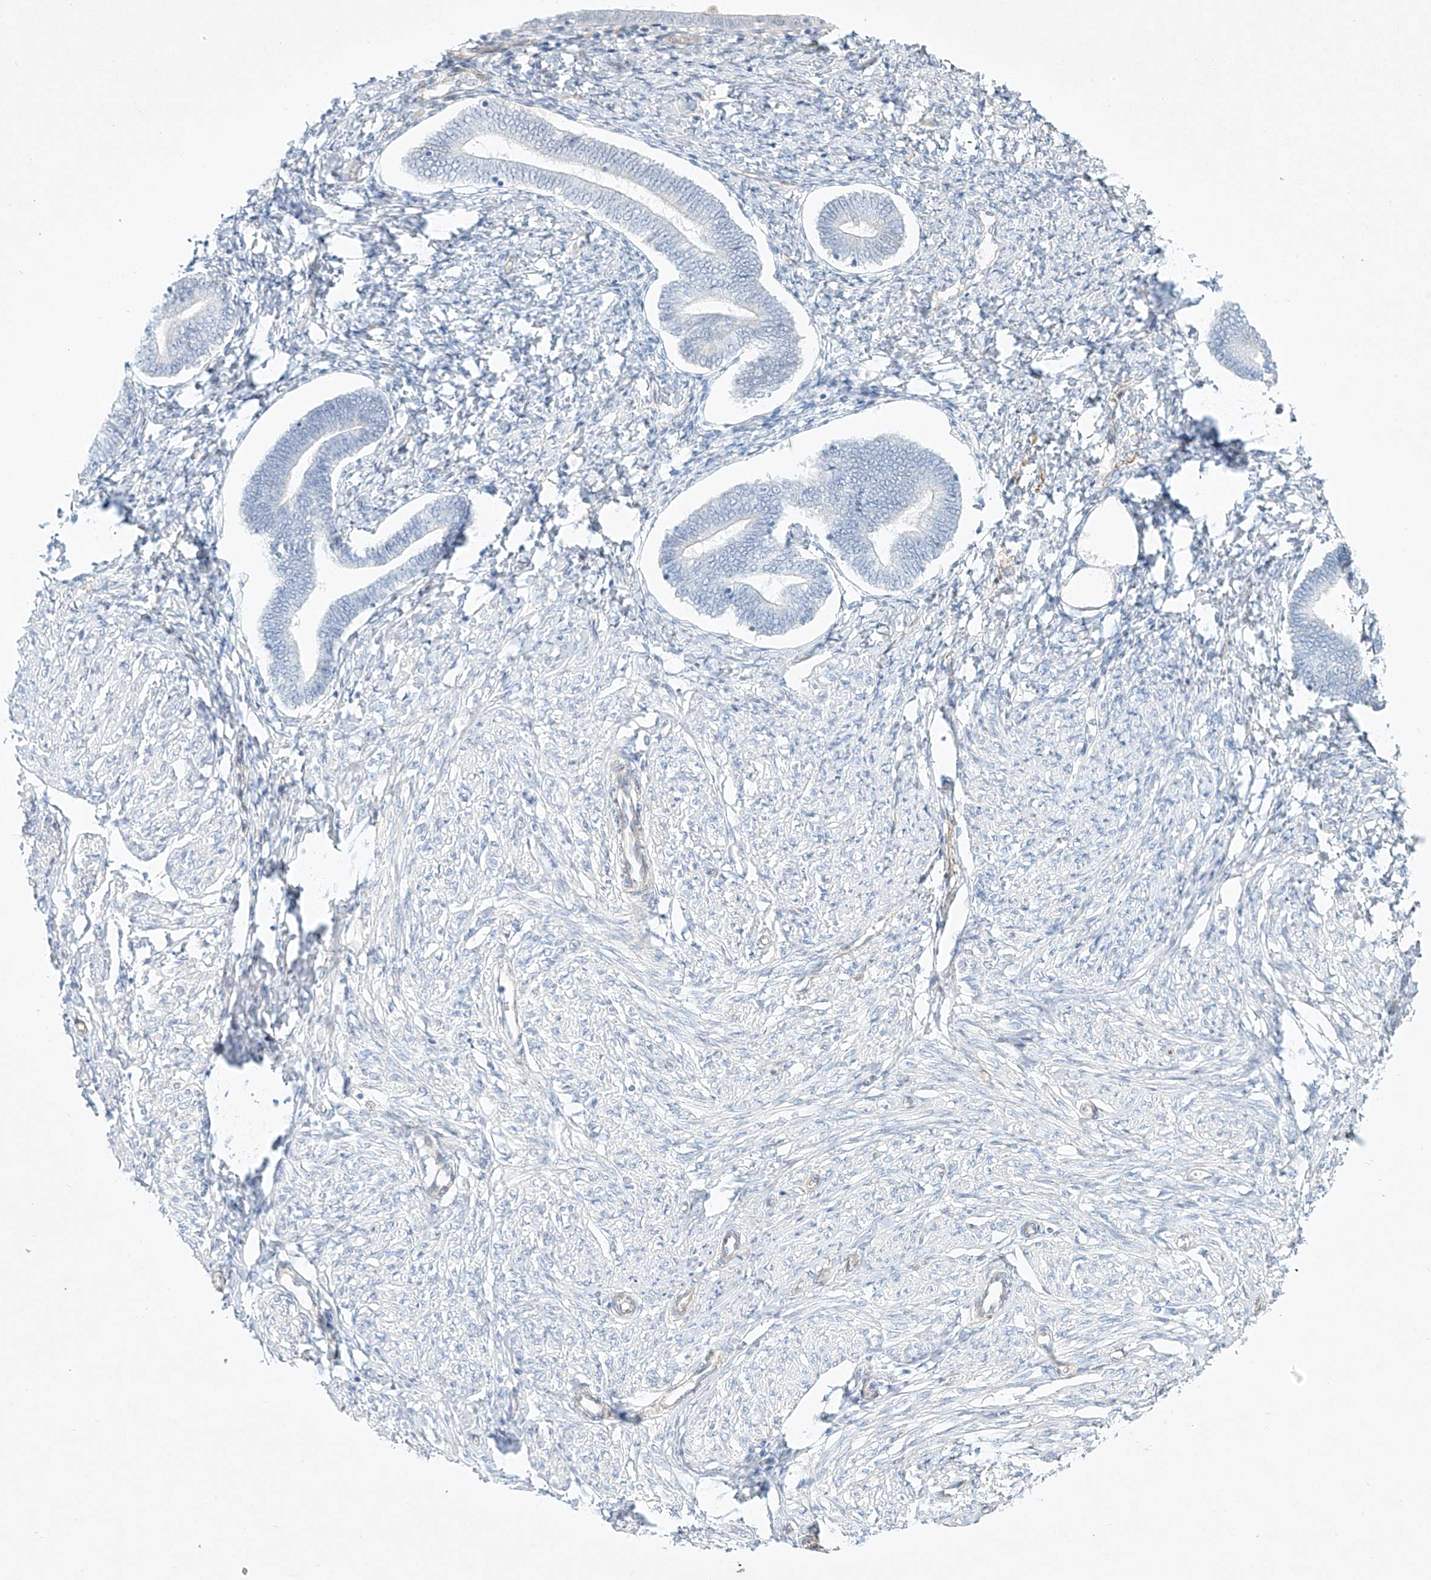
{"staining": {"intensity": "negative", "quantity": "none", "location": "none"}, "tissue": "endometrium", "cell_type": "Cells in endometrial stroma", "image_type": "normal", "snomed": [{"axis": "morphology", "description": "Normal tissue, NOS"}, {"axis": "topography", "description": "Endometrium"}], "caption": "This is an immunohistochemistry (IHC) image of benign human endometrium. There is no expression in cells in endometrial stroma.", "gene": "REEP2", "patient": {"sex": "female", "age": 72}}